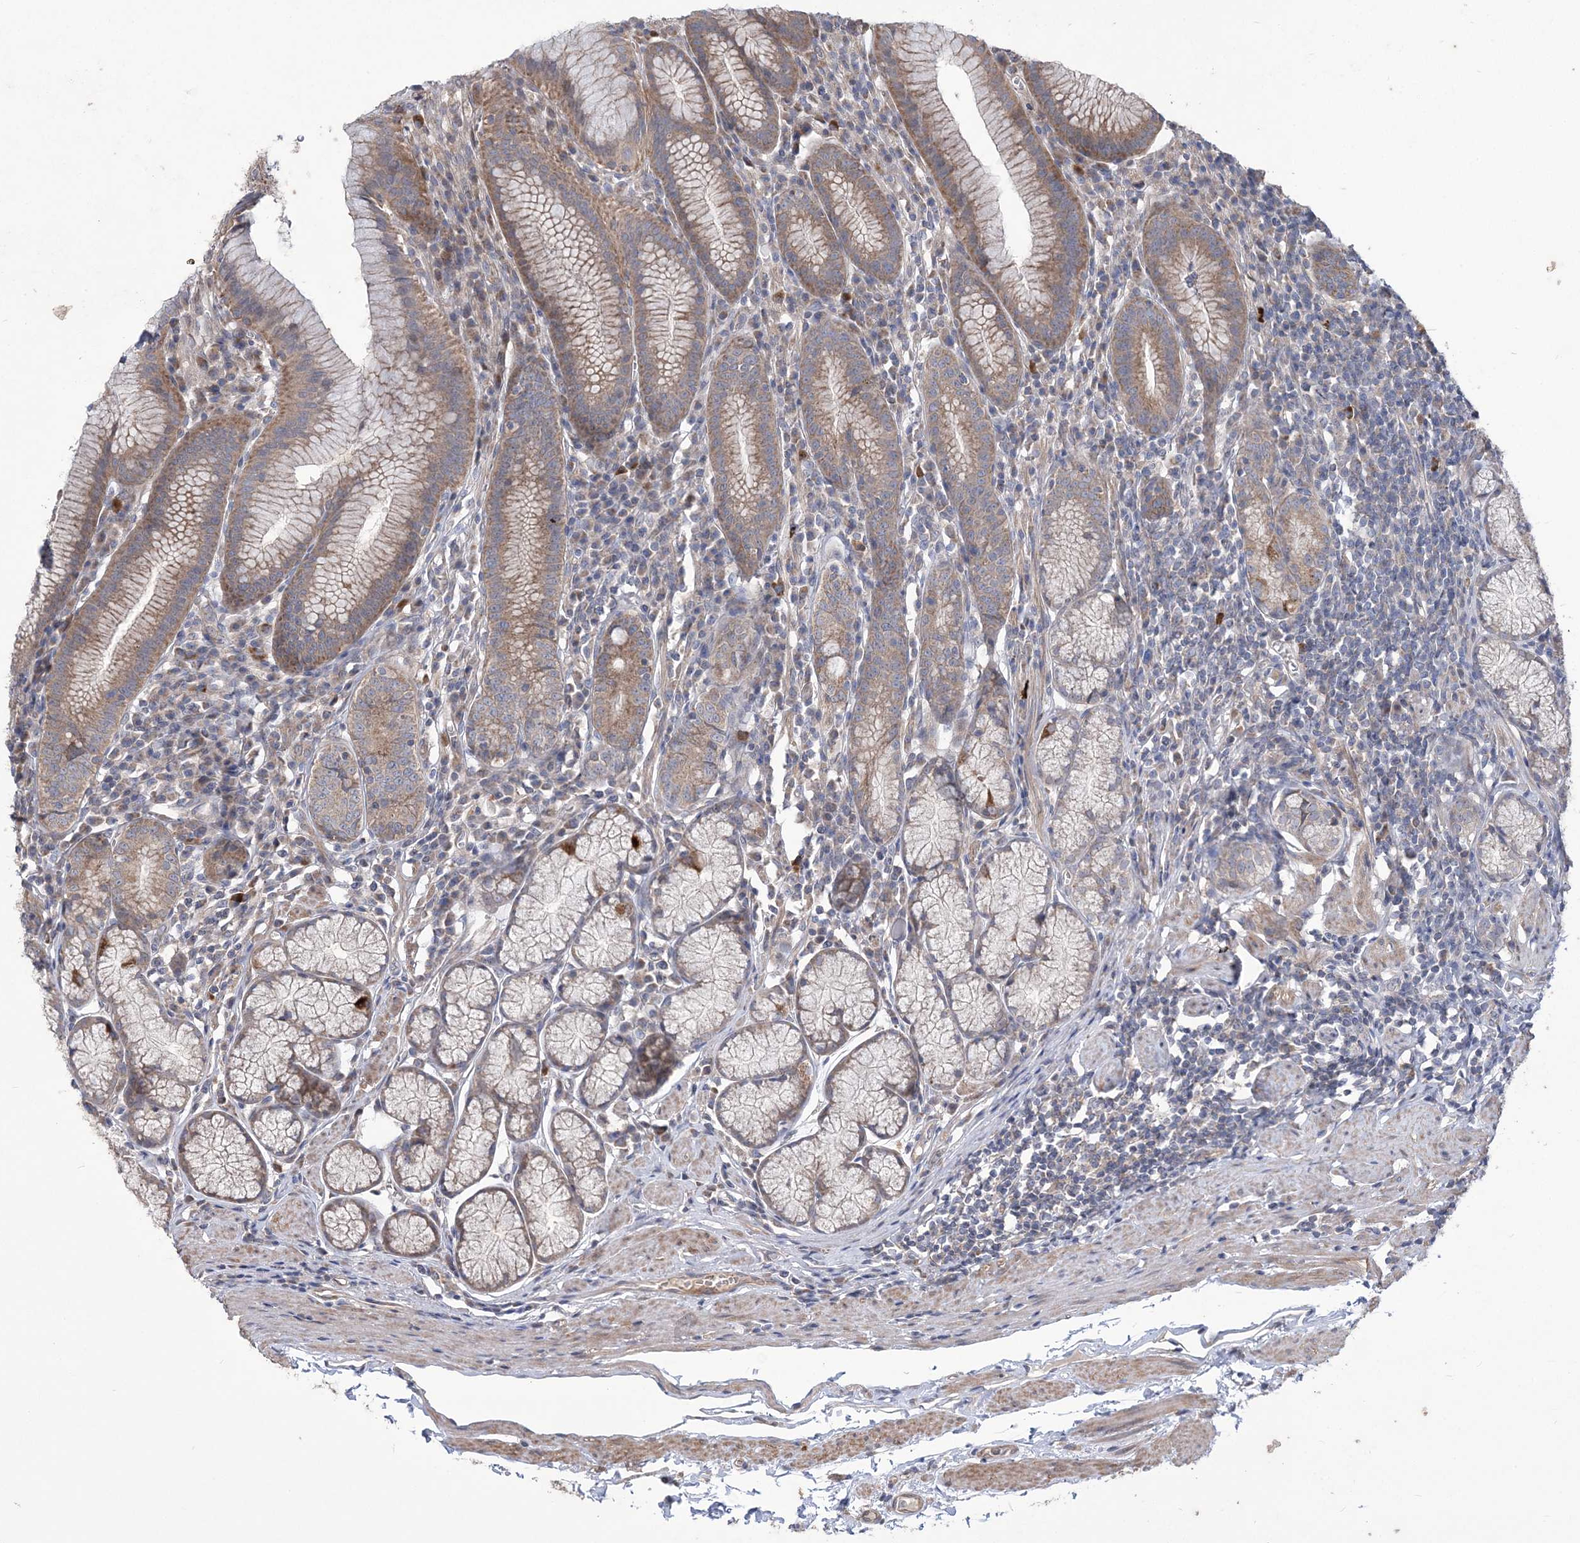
{"staining": {"intensity": "strong", "quantity": "25%-75%", "location": "cytoplasmic/membranous"}, "tissue": "stomach", "cell_type": "Glandular cells", "image_type": "normal", "snomed": [{"axis": "morphology", "description": "Normal tissue, NOS"}, {"axis": "topography", "description": "Stomach"}], "caption": "A brown stain labels strong cytoplasmic/membranous positivity of a protein in glandular cells of benign stomach.", "gene": "MTRF1L", "patient": {"sex": "male", "age": 55}}